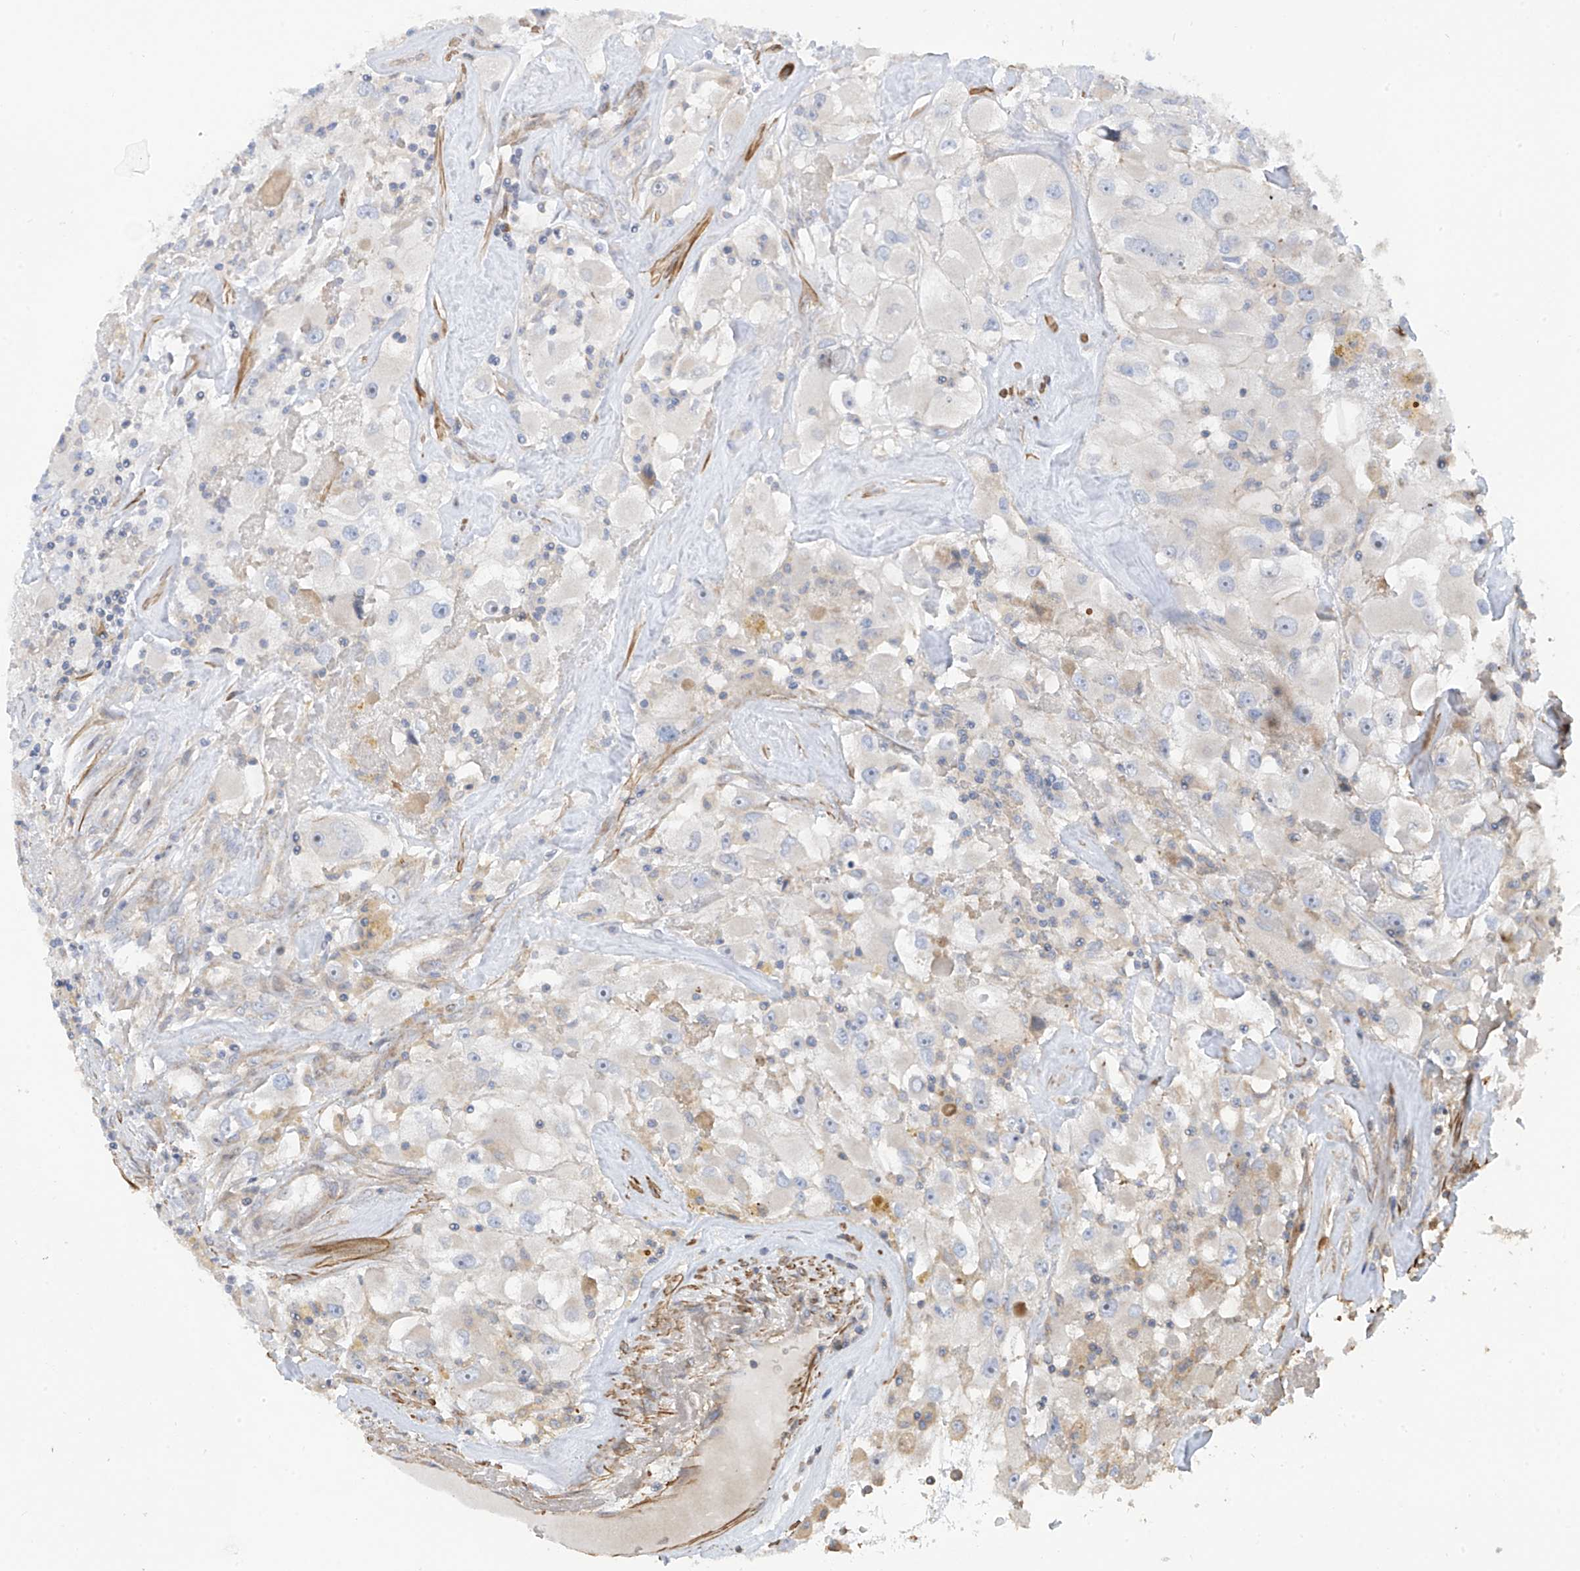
{"staining": {"intensity": "negative", "quantity": "none", "location": "none"}, "tissue": "renal cancer", "cell_type": "Tumor cells", "image_type": "cancer", "snomed": [{"axis": "morphology", "description": "Adenocarcinoma, NOS"}, {"axis": "topography", "description": "Kidney"}], "caption": "Protein analysis of adenocarcinoma (renal) displays no significant expression in tumor cells.", "gene": "SLC43A3", "patient": {"sex": "female", "age": 52}}